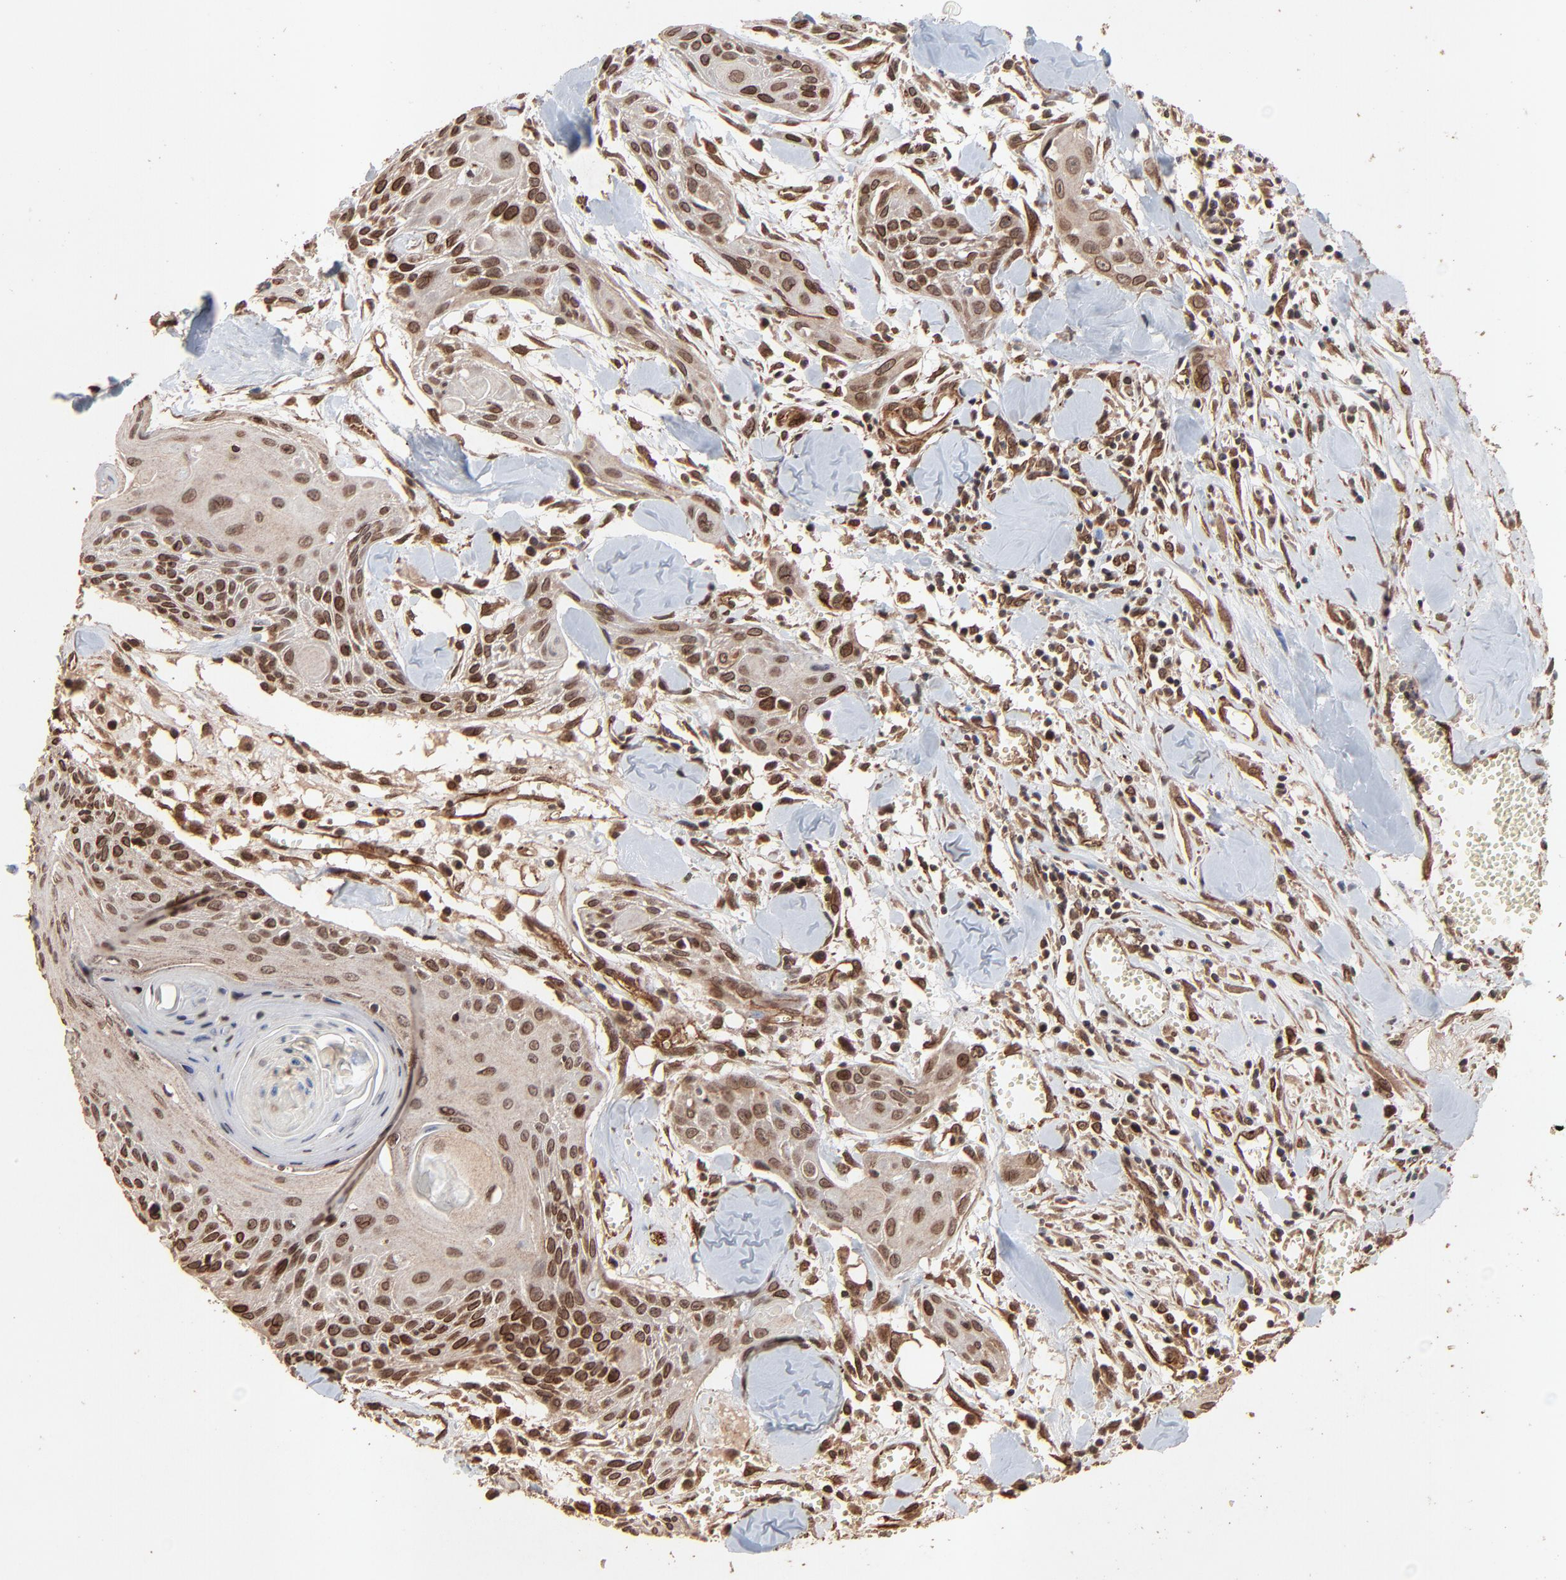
{"staining": {"intensity": "moderate", "quantity": ">75%", "location": "cytoplasmic/membranous,nuclear"}, "tissue": "head and neck cancer", "cell_type": "Tumor cells", "image_type": "cancer", "snomed": [{"axis": "morphology", "description": "Squamous cell carcinoma, NOS"}, {"axis": "morphology", "description": "Squamous cell carcinoma, metastatic, NOS"}, {"axis": "topography", "description": "Lymph node"}, {"axis": "topography", "description": "Salivary gland"}, {"axis": "topography", "description": "Head-Neck"}], "caption": "Human squamous cell carcinoma (head and neck) stained with a protein marker shows moderate staining in tumor cells.", "gene": "FAM227A", "patient": {"sex": "female", "age": 74}}